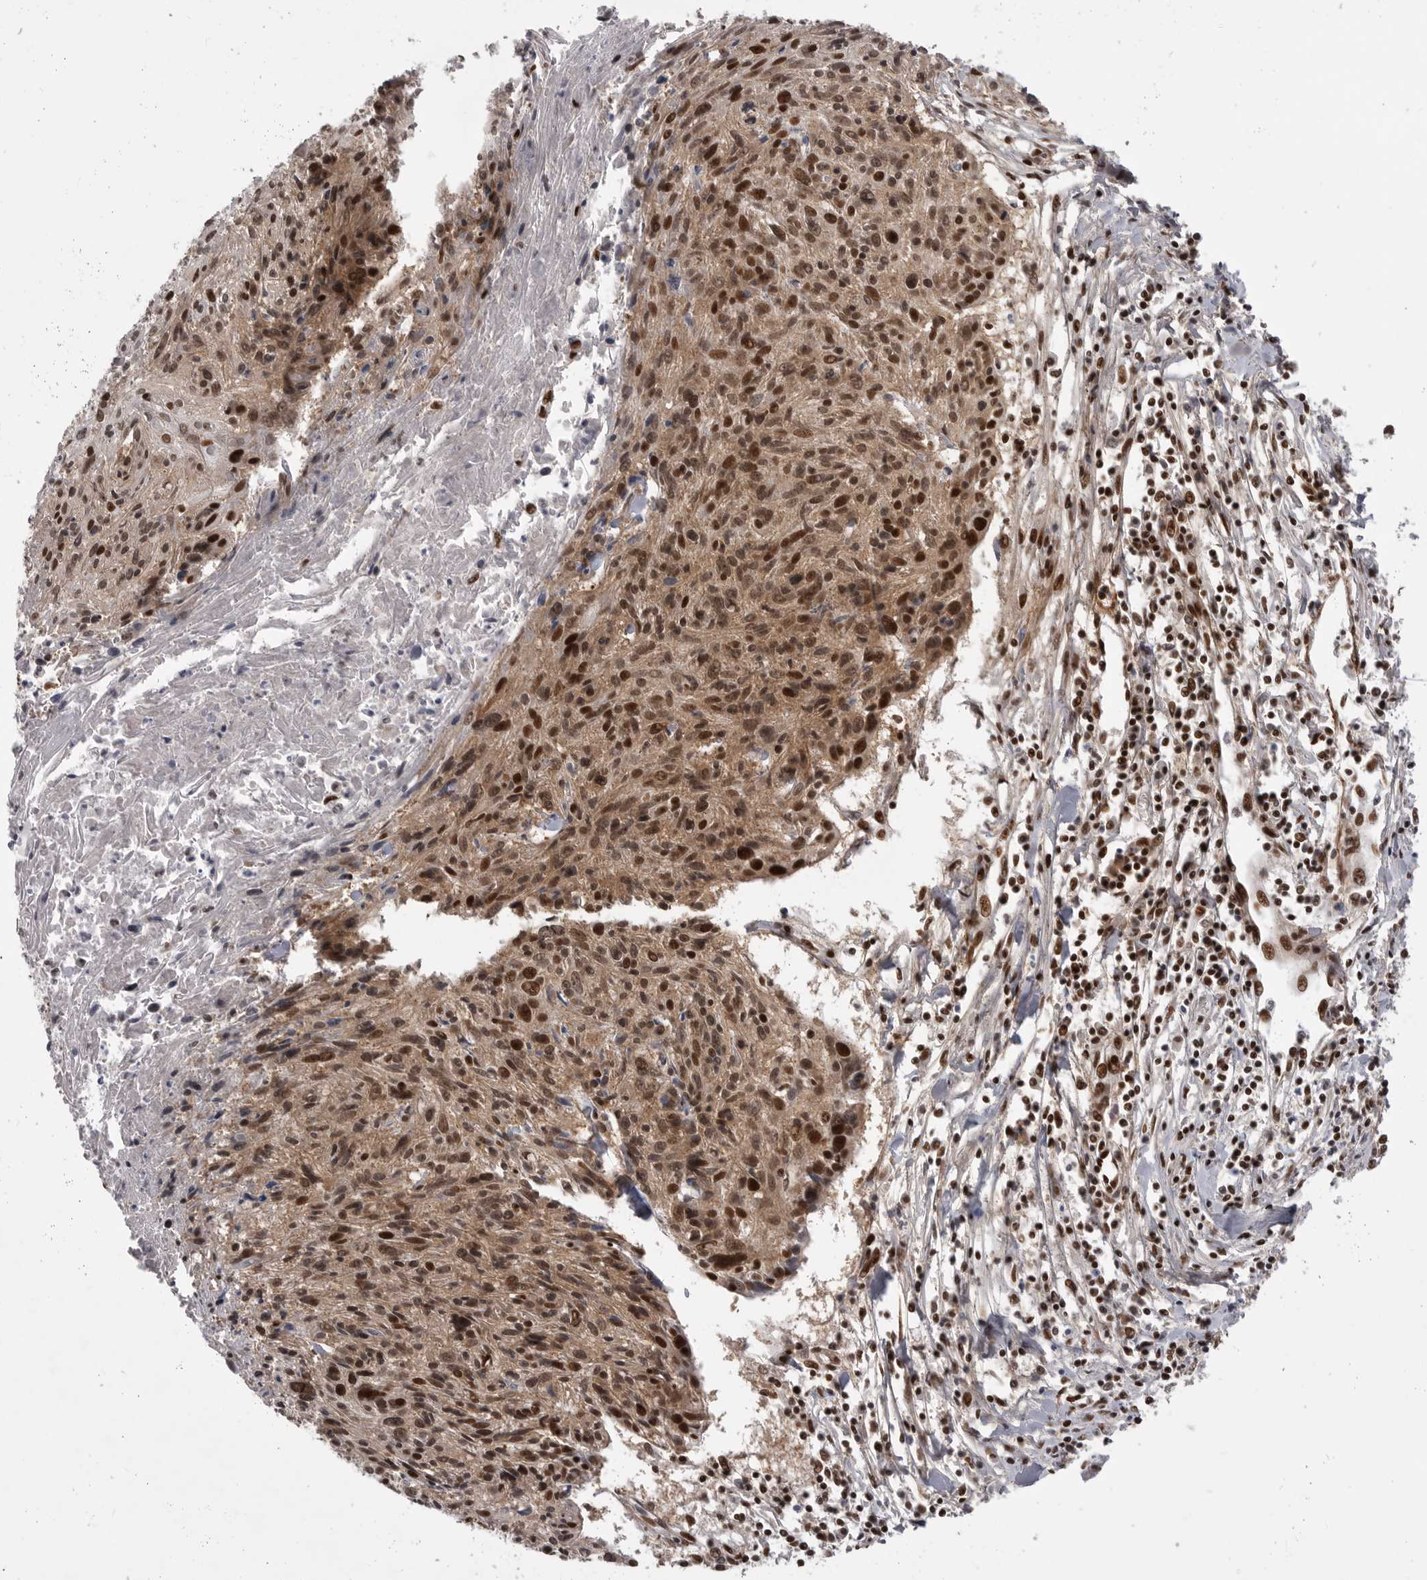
{"staining": {"intensity": "strong", "quantity": ">75%", "location": "cytoplasmic/membranous,nuclear"}, "tissue": "cervical cancer", "cell_type": "Tumor cells", "image_type": "cancer", "snomed": [{"axis": "morphology", "description": "Squamous cell carcinoma, NOS"}, {"axis": "topography", "description": "Cervix"}], "caption": "The immunohistochemical stain shows strong cytoplasmic/membranous and nuclear staining in tumor cells of squamous cell carcinoma (cervical) tissue.", "gene": "PPP1R8", "patient": {"sex": "female", "age": 51}}